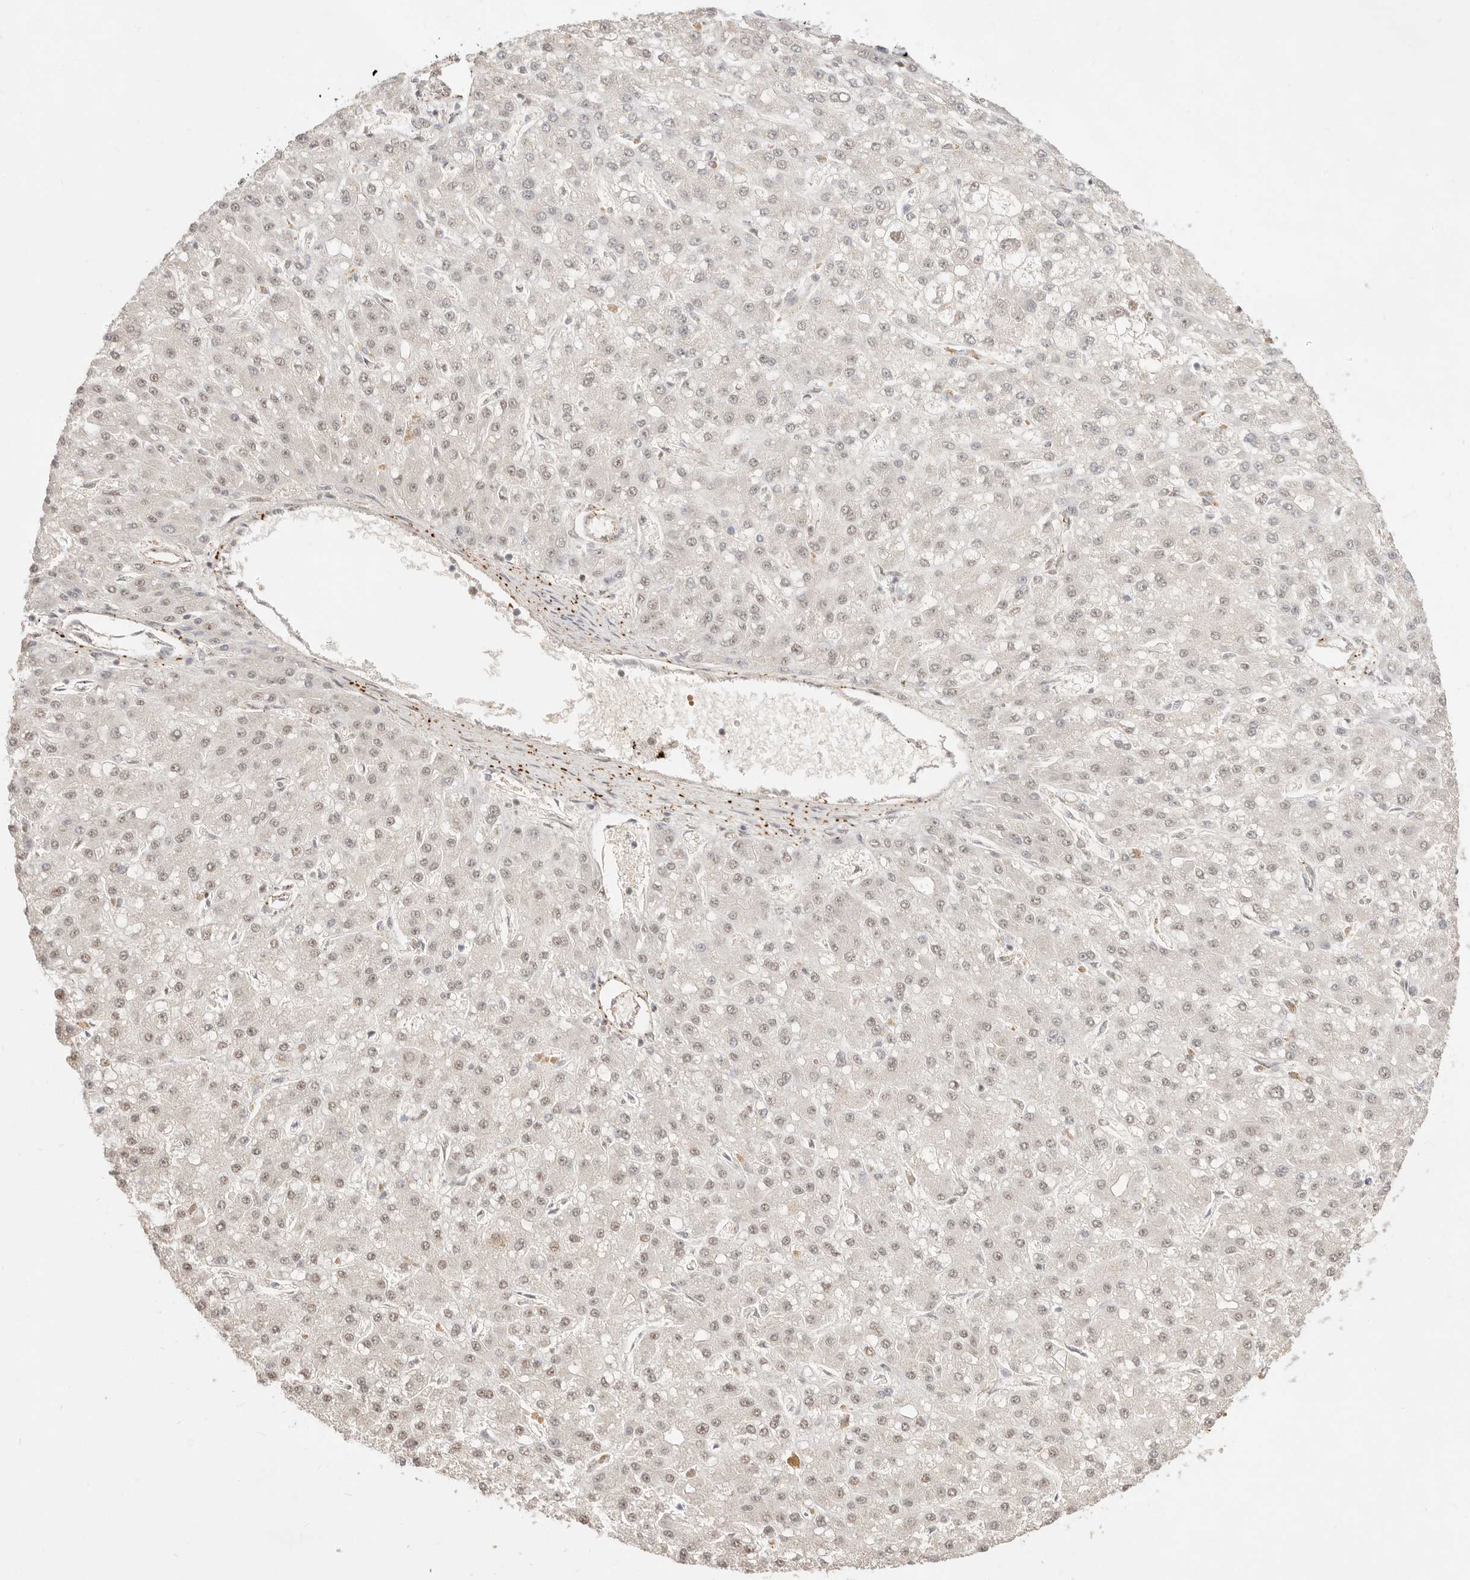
{"staining": {"intensity": "weak", "quantity": ">75%", "location": "nuclear"}, "tissue": "liver cancer", "cell_type": "Tumor cells", "image_type": "cancer", "snomed": [{"axis": "morphology", "description": "Carcinoma, Hepatocellular, NOS"}, {"axis": "topography", "description": "Liver"}], "caption": "DAB immunohistochemical staining of liver cancer (hepatocellular carcinoma) exhibits weak nuclear protein staining in about >75% of tumor cells.", "gene": "MEP1A", "patient": {"sex": "male", "age": 67}}